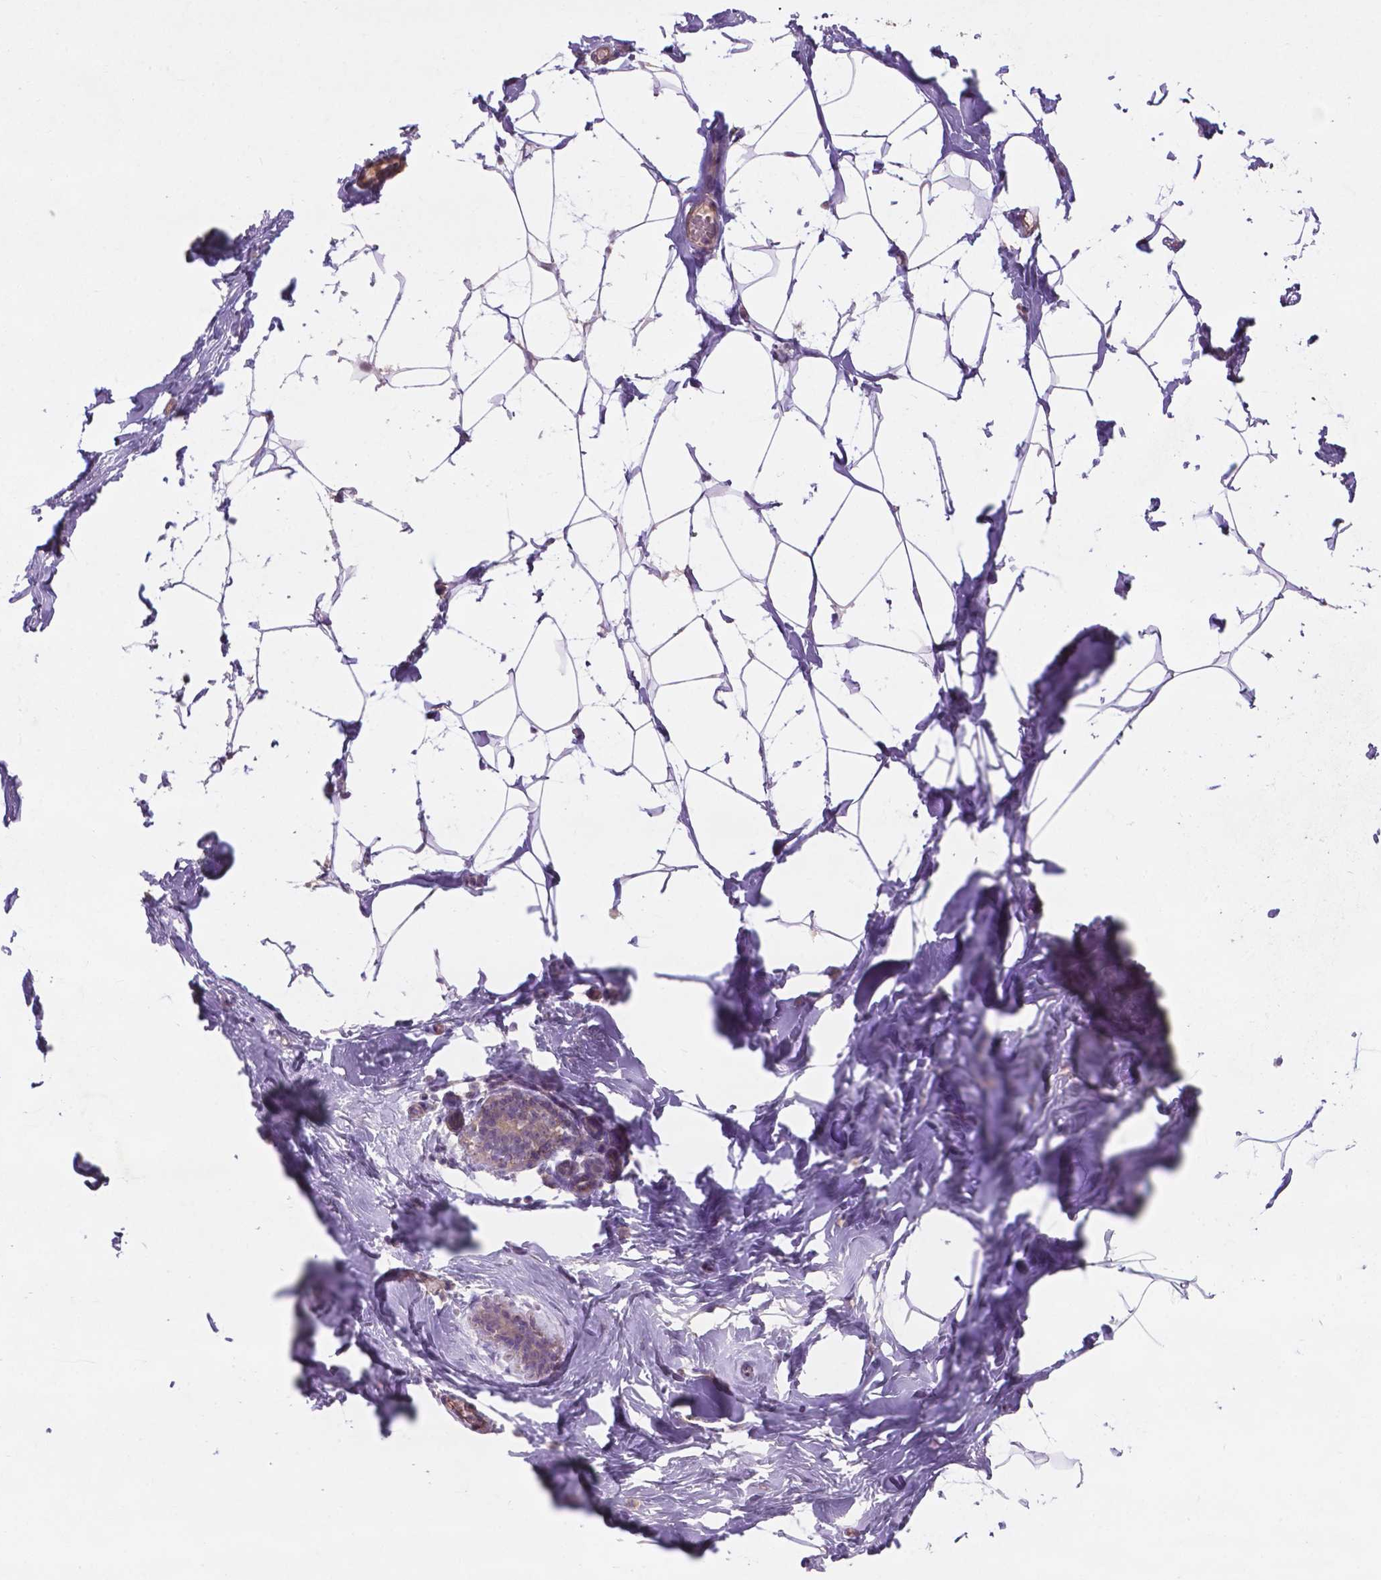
{"staining": {"intensity": "negative", "quantity": "none", "location": "none"}, "tissue": "breast", "cell_type": "Adipocytes", "image_type": "normal", "snomed": [{"axis": "morphology", "description": "Normal tissue, NOS"}, {"axis": "topography", "description": "Breast"}], "caption": "Immunohistochemical staining of benign breast reveals no significant expression in adipocytes. The staining is performed using DAB (3,3'-diaminobenzidine) brown chromogen with nuclei counter-stained in using hematoxylin.", "gene": "ARL5C", "patient": {"sex": "female", "age": 32}}